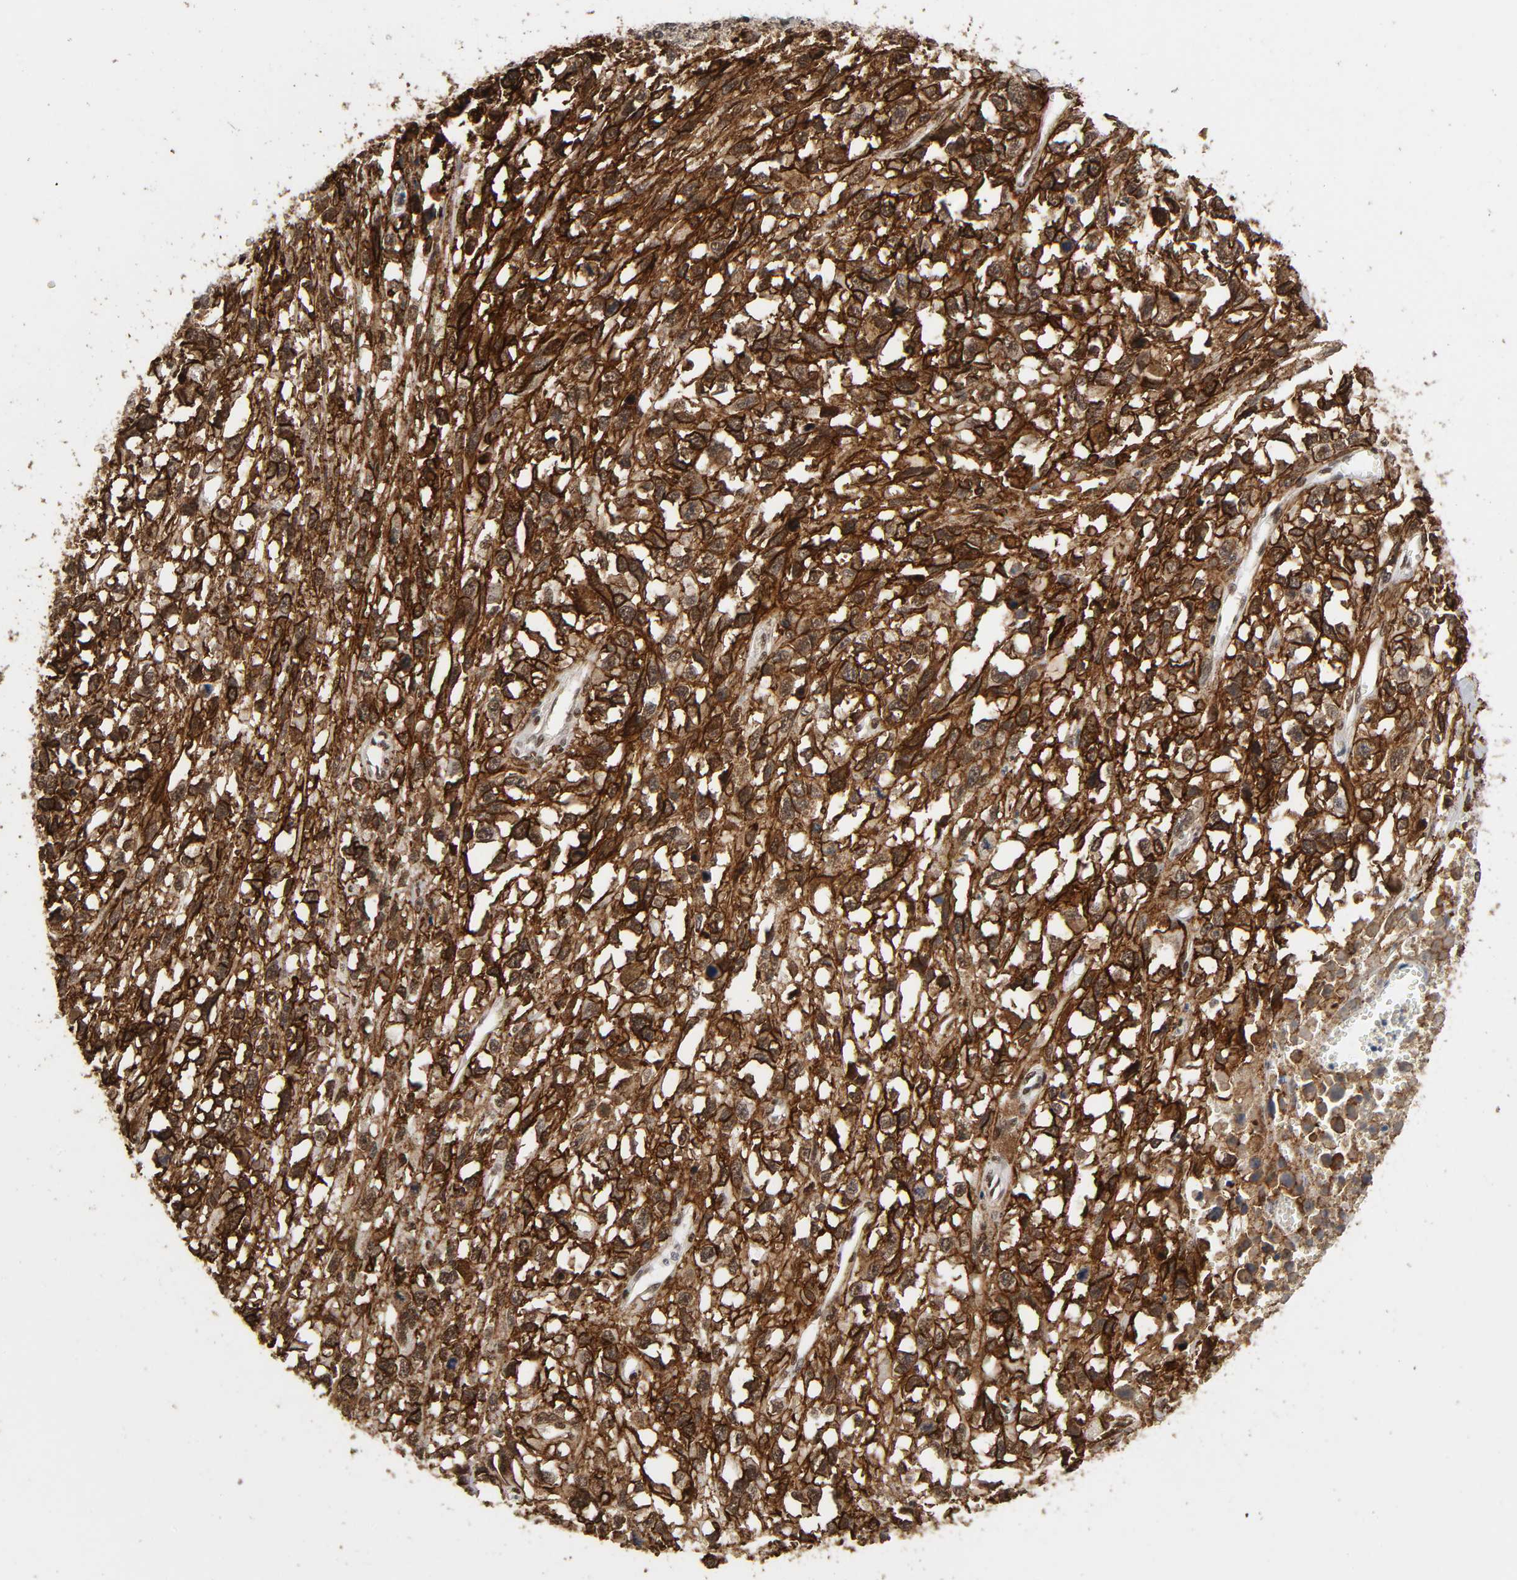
{"staining": {"intensity": "strong", "quantity": "25%-75%", "location": "cytoplasmic/membranous,nuclear"}, "tissue": "melanoma", "cell_type": "Tumor cells", "image_type": "cancer", "snomed": [{"axis": "morphology", "description": "Malignant melanoma, Metastatic site"}, {"axis": "topography", "description": "Lymph node"}], "caption": "Melanoma stained with a brown dye demonstrates strong cytoplasmic/membranous and nuclear positive staining in about 25%-75% of tumor cells.", "gene": "AHNAK2", "patient": {"sex": "male", "age": 59}}